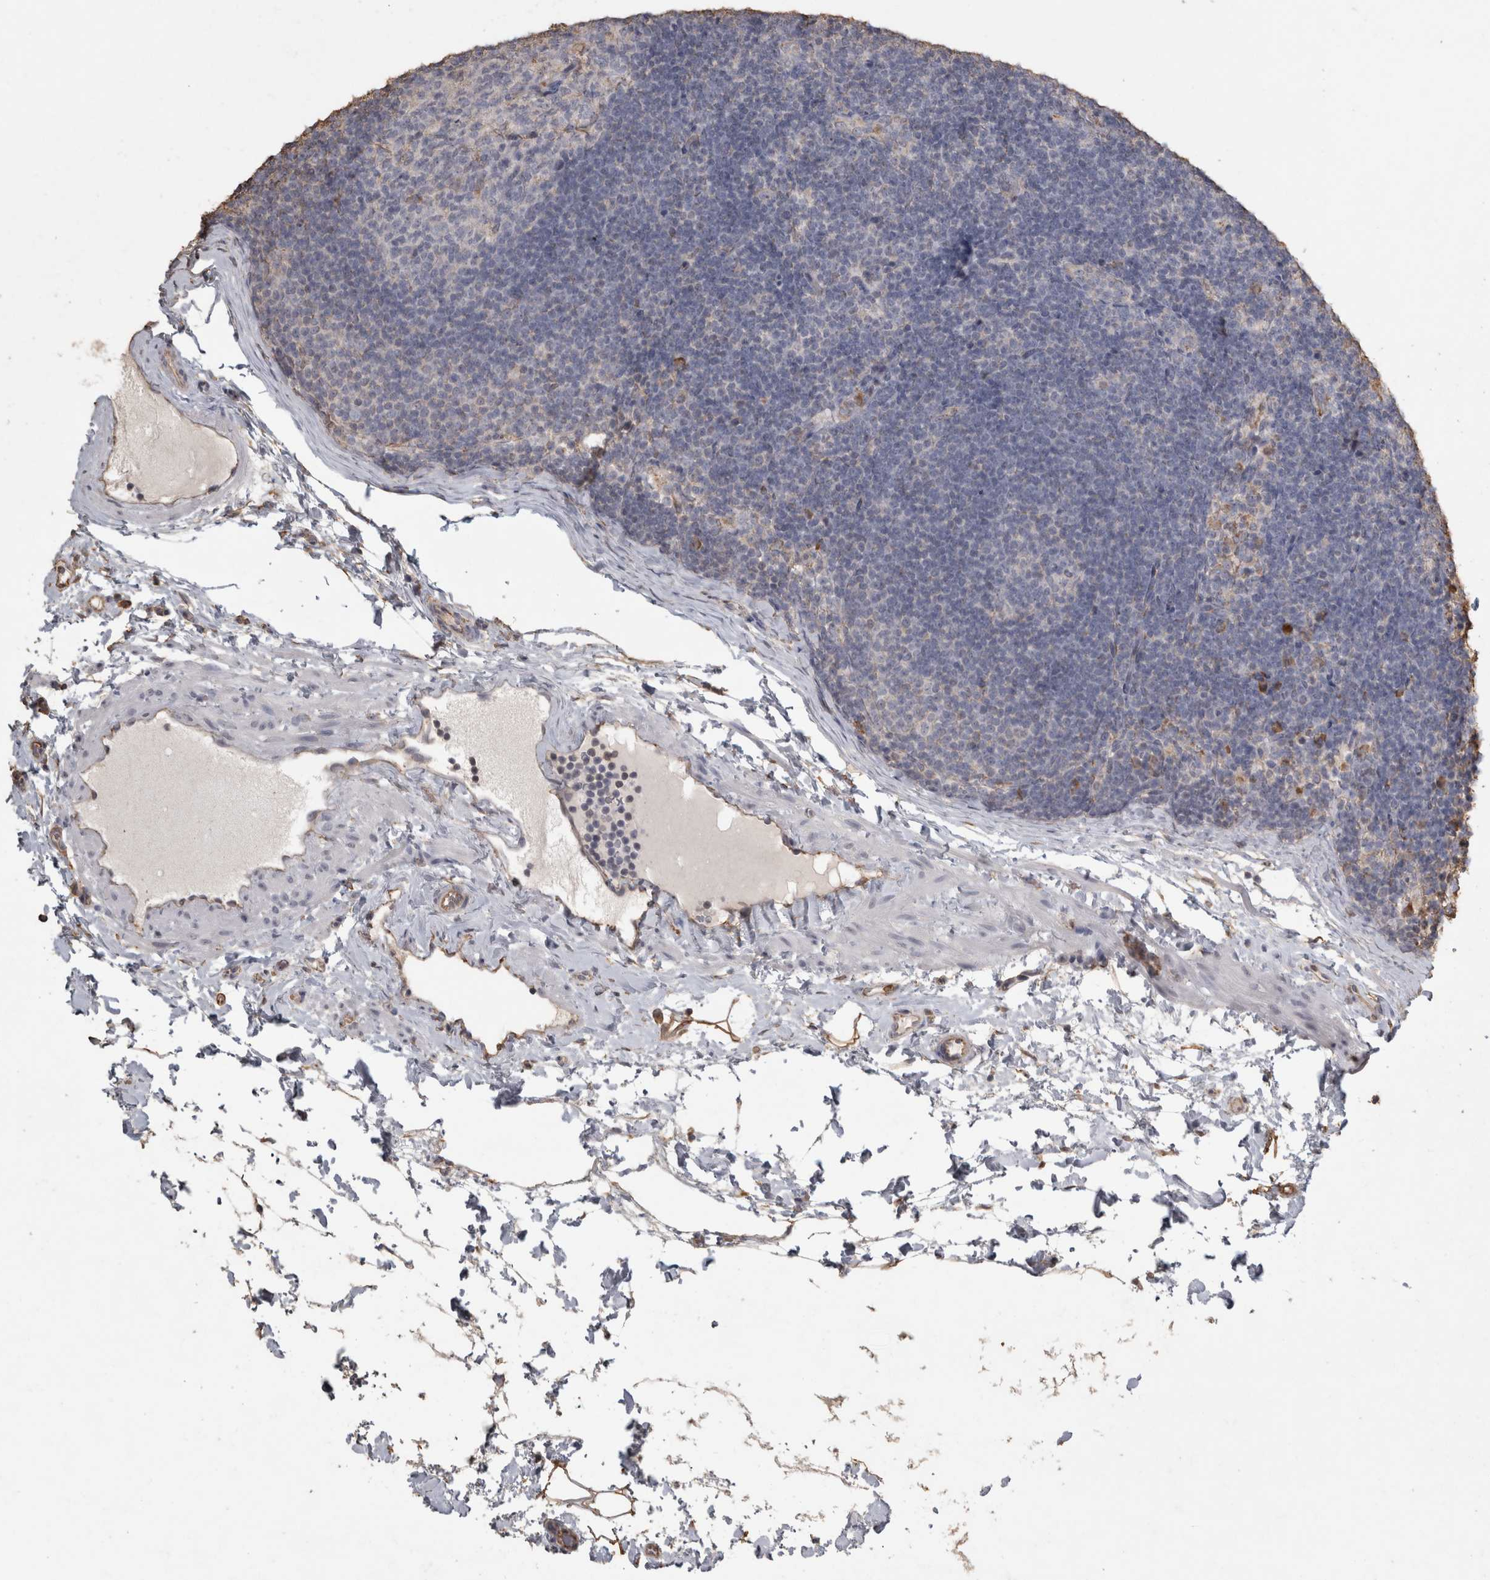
{"staining": {"intensity": "negative", "quantity": "none", "location": "none"}, "tissue": "lymph node", "cell_type": "Germinal center cells", "image_type": "normal", "snomed": [{"axis": "morphology", "description": "Normal tissue, NOS"}, {"axis": "topography", "description": "Lymph node"}], "caption": "Human lymph node stained for a protein using immunohistochemistry (IHC) shows no positivity in germinal center cells.", "gene": "REPS2", "patient": {"sex": "female", "age": 22}}